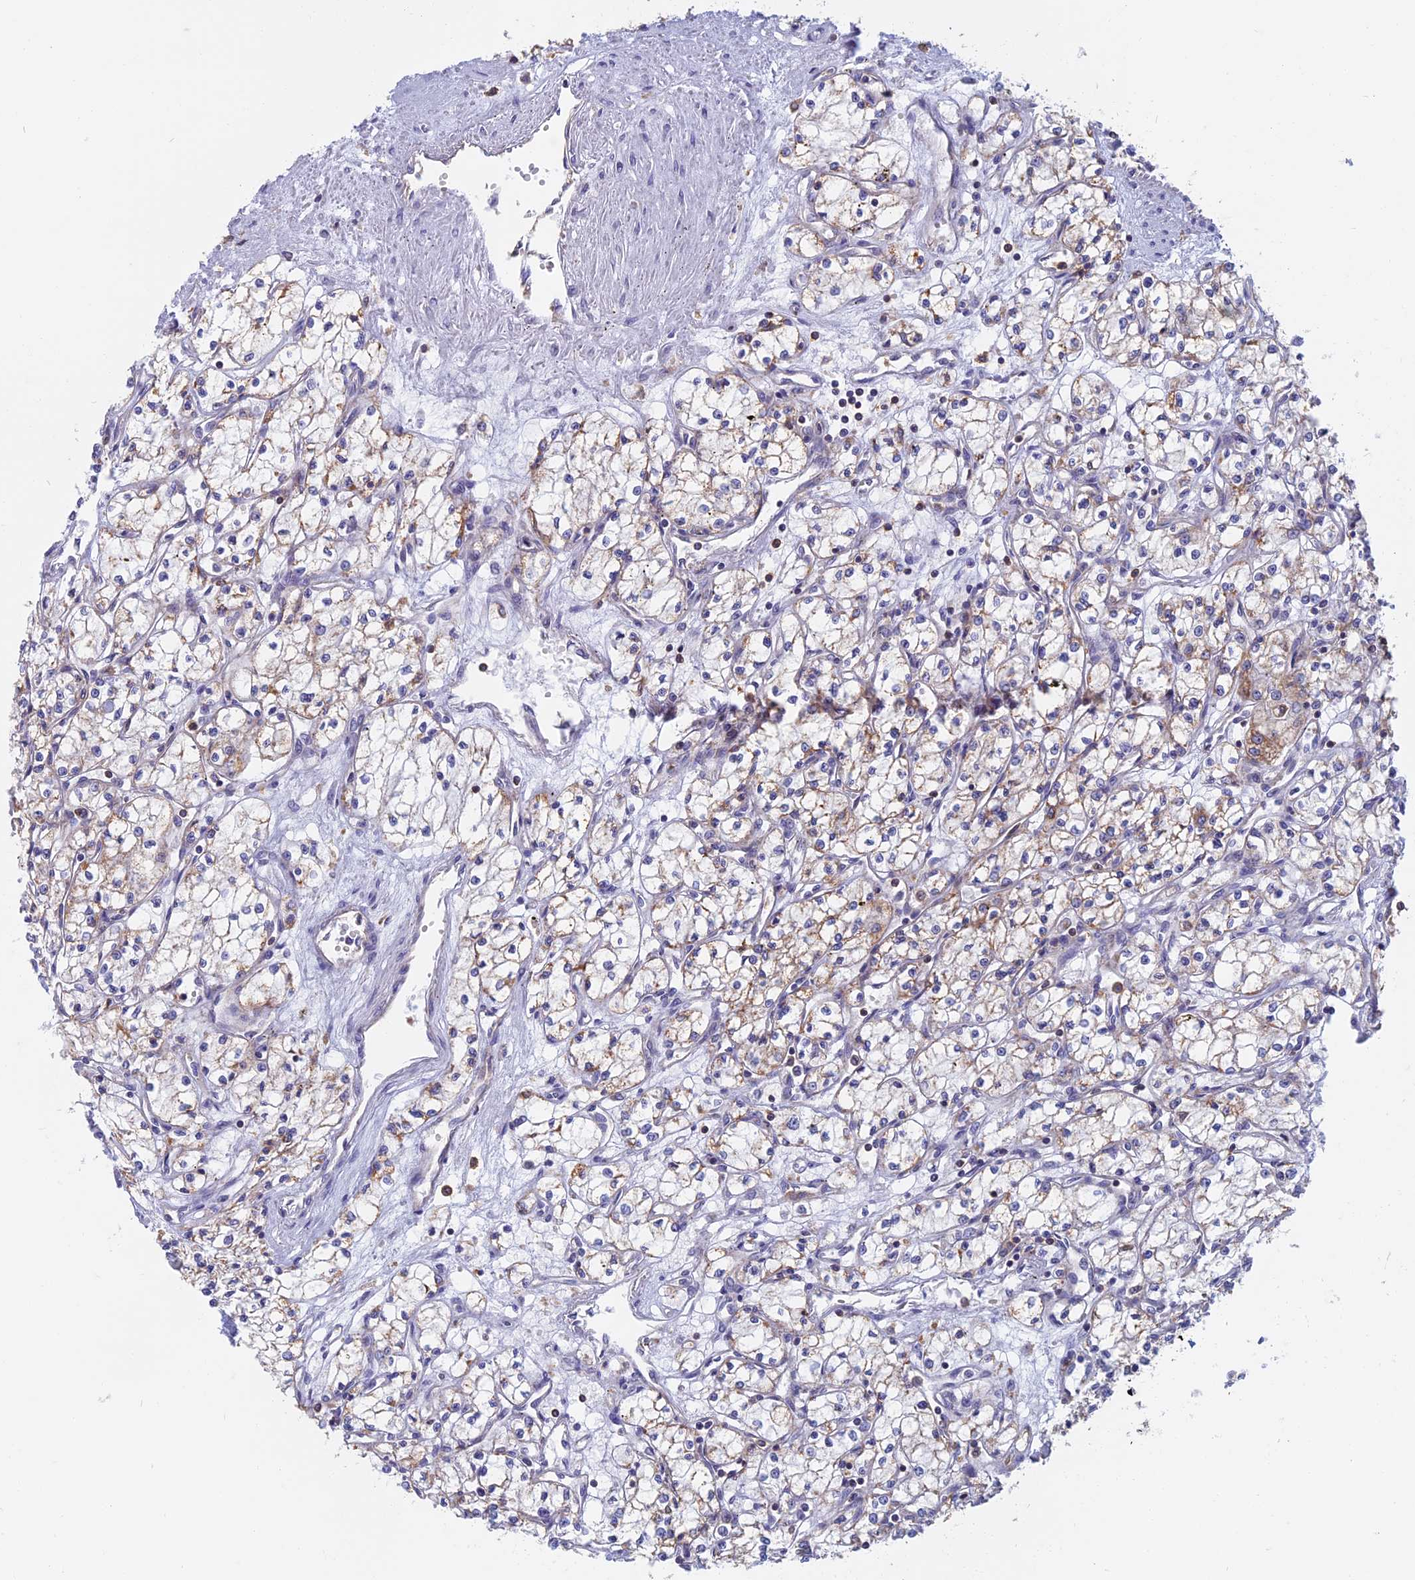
{"staining": {"intensity": "moderate", "quantity": "<25%", "location": "cytoplasmic/membranous"}, "tissue": "renal cancer", "cell_type": "Tumor cells", "image_type": "cancer", "snomed": [{"axis": "morphology", "description": "Adenocarcinoma, NOS"}, {"axis": "topography", "description": "Kidney"}], "caption": "A brown stain labels moderate cytoplasmic/membranous staining of a protein in human renal cancer tumor cells.", "gene": "HSD17B8", "patient": {"sex": "male", "age": 59}}